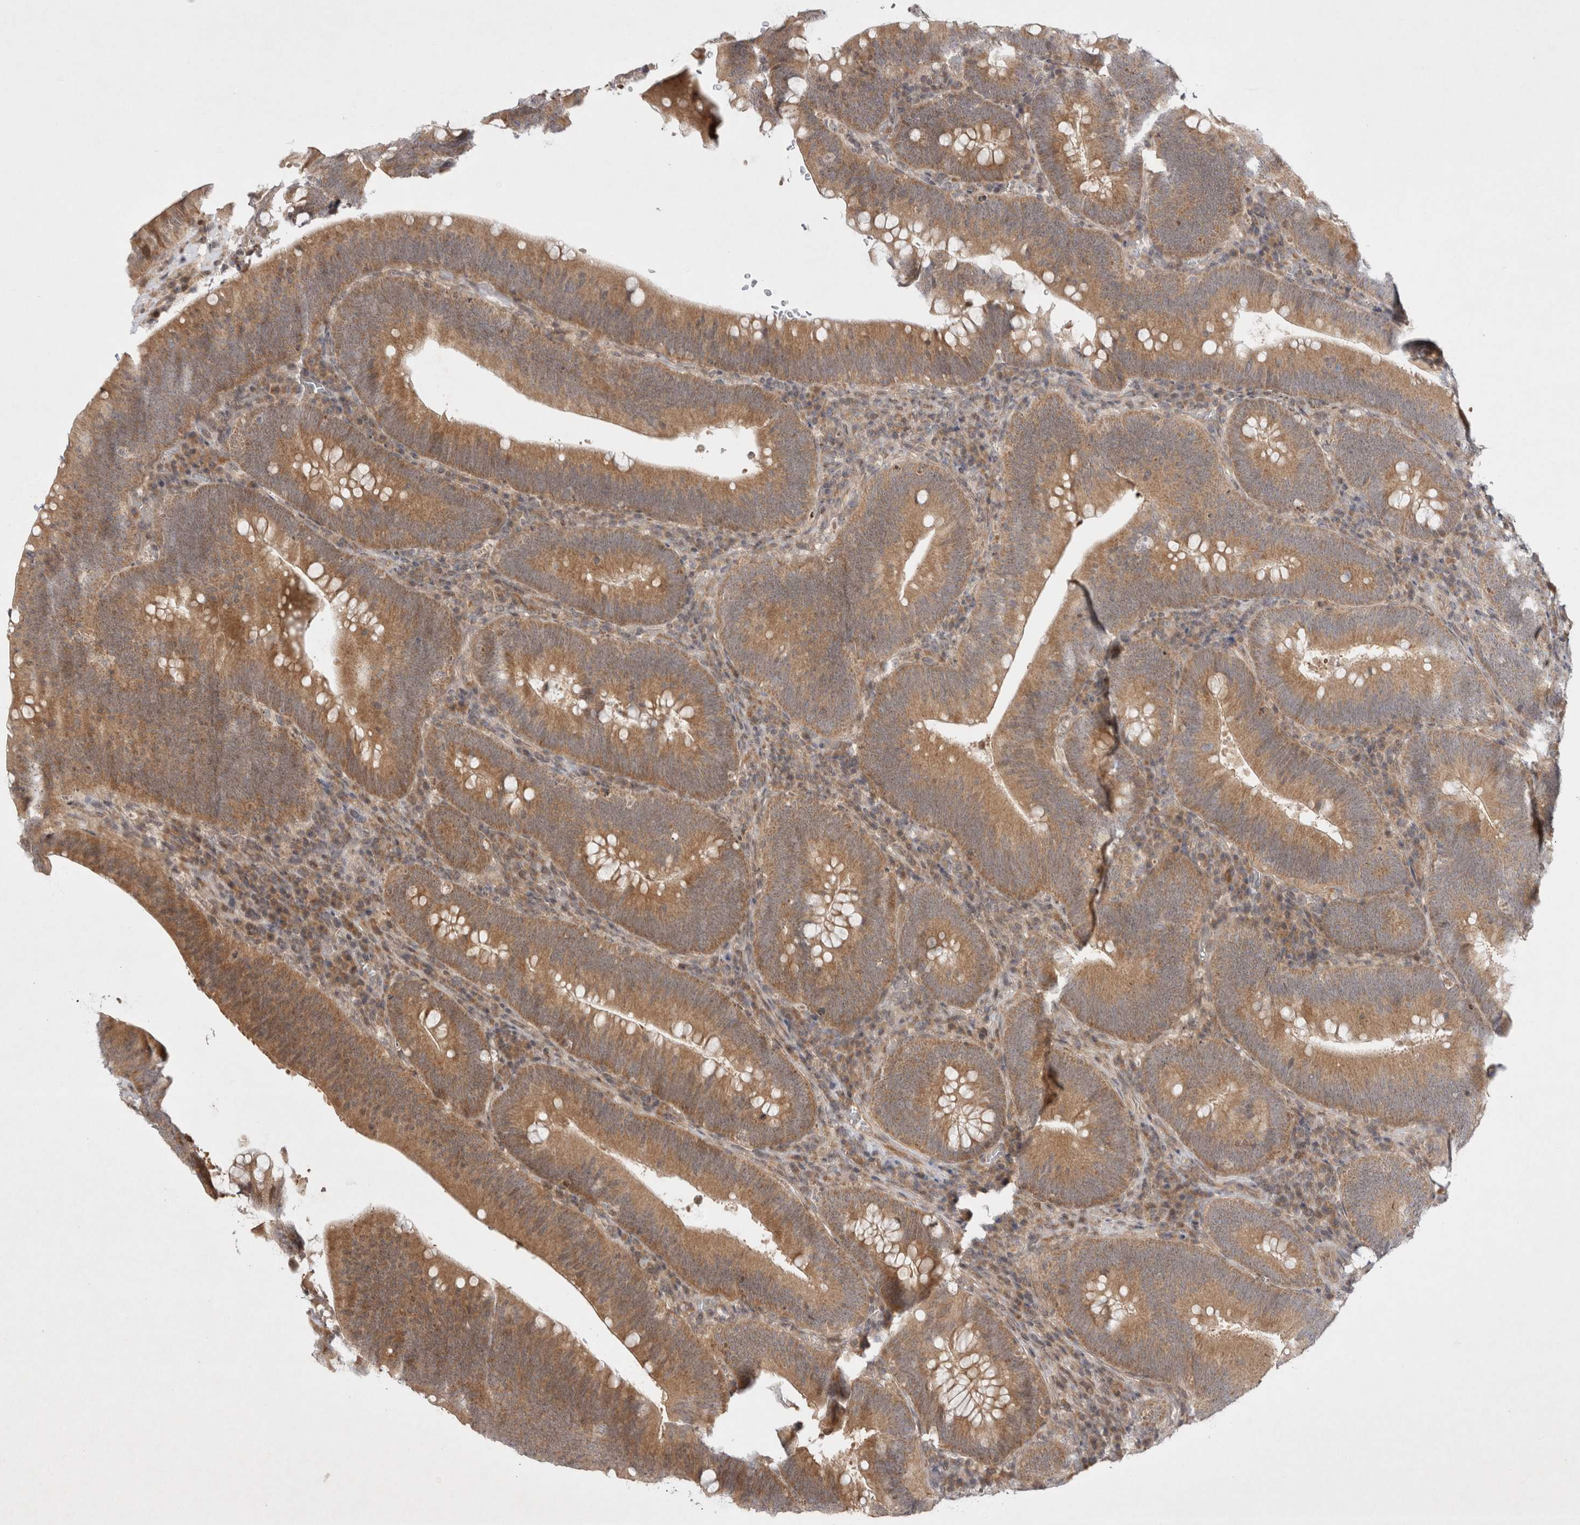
{"staining": {"intensity": "moderate", "quantity": ">75%", "location": "cytoplasmic/membranous"}, "tissue": "colorectal cancer", "cell_type": "Tumor cells", "image_type": "cancer", "snomed": [{"axis": "morphology", "description": "Normal tissue, NOS"}, {"axis": "topography", "description": "Colon"}], "caption": "Colorectal cancer tissue demonstrates moderate cytoplasmic/membranous staining in about >75% of tumor cells", "gene": "EIF2AK1", "patient": {"sex": "female", "age": 82}}